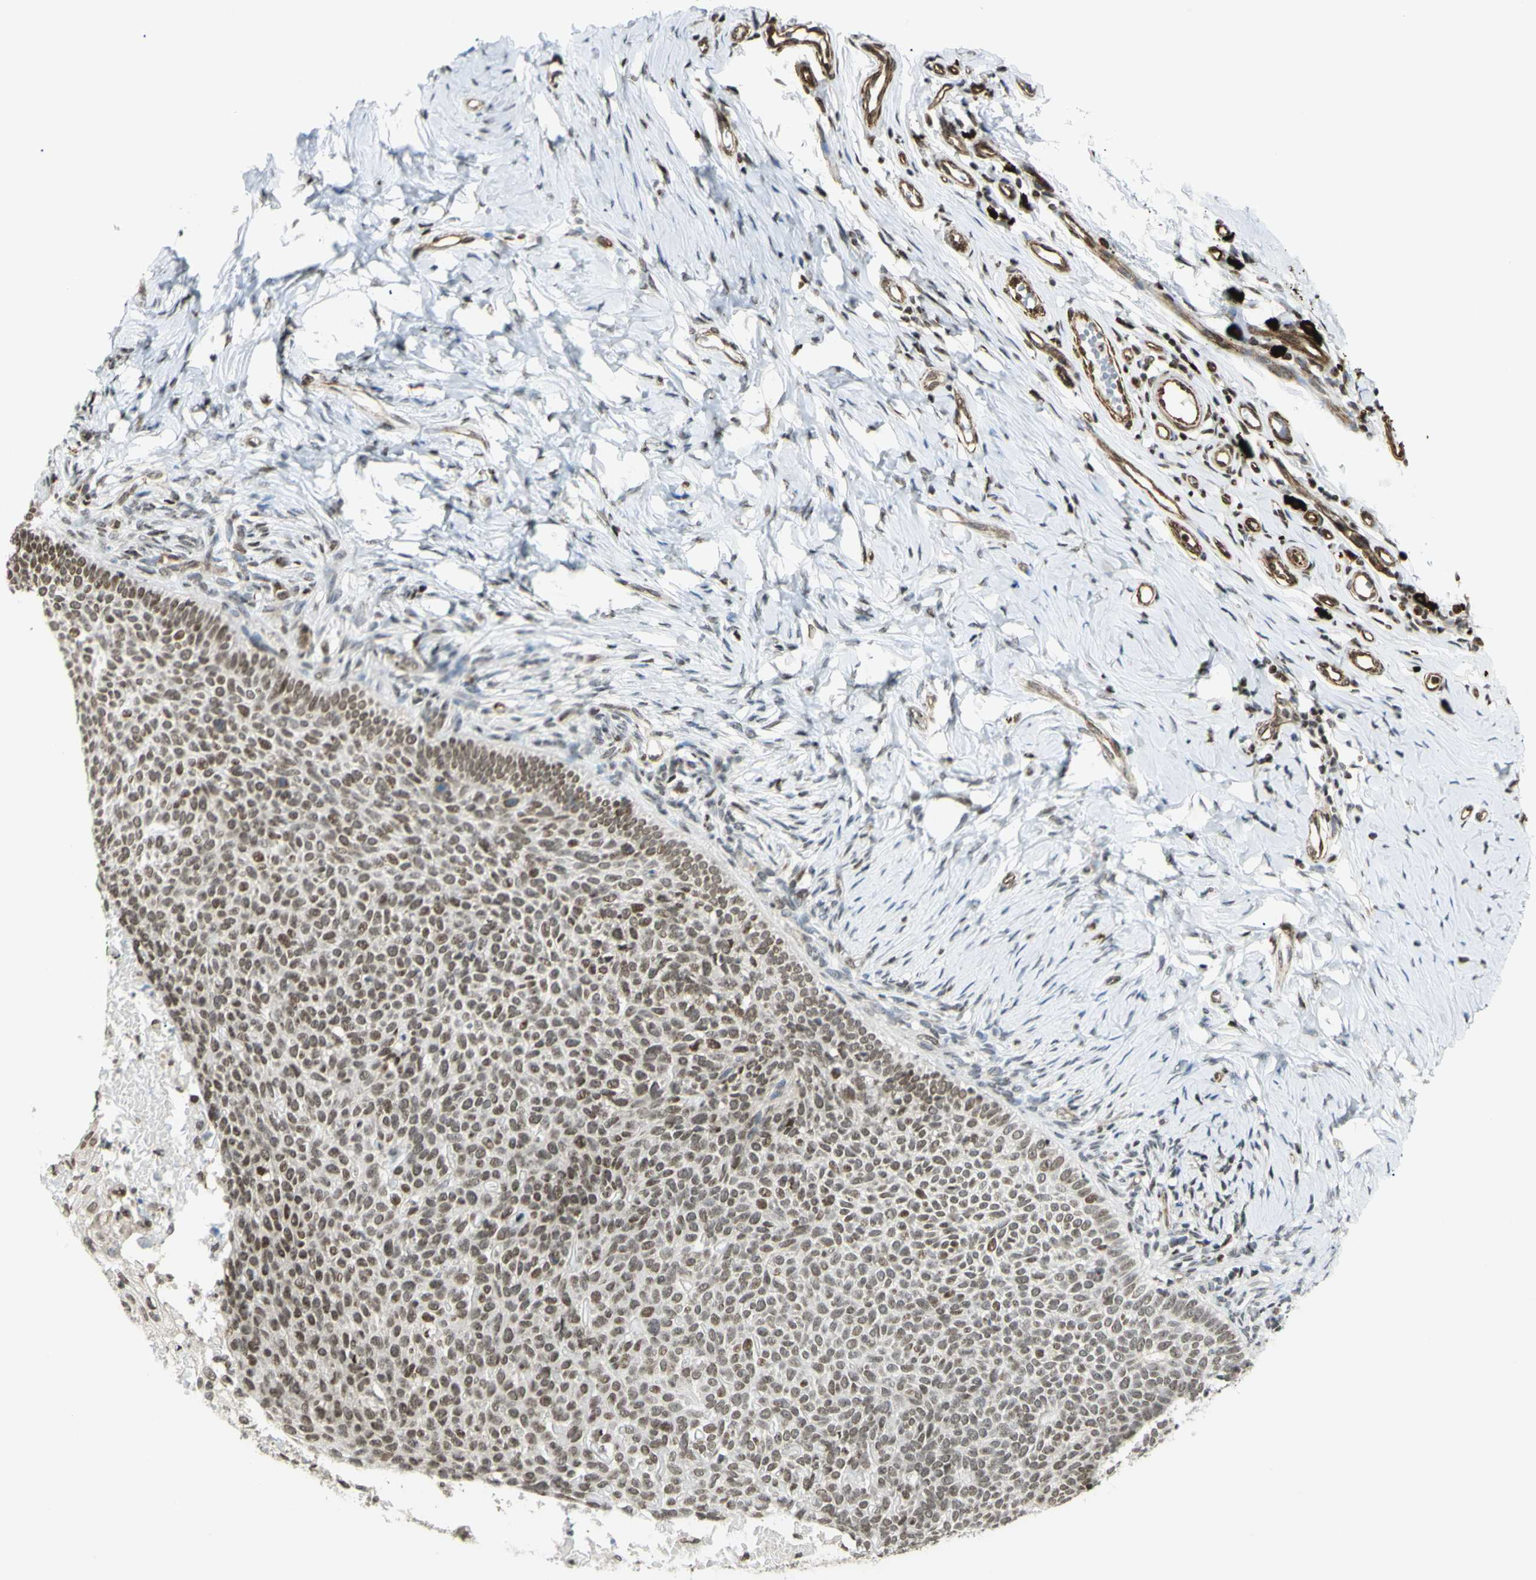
{"staining": {"intensity": "moderate", "quantity": ">75%", "location": "nuclear"}, "tissue": "skin cancer", "cell_type": "Tumor cells", "image_type": "cancer", "snomed": [{"axis": "morphology", "description": "Normal tissue, NOS"}, {"axis": "morphology", "description": "Basal cell carcinoma"}, {"axis": "topography", "description": "Skin"}], "caption": "Immunohistochemical staining of human skin cancer shows medium levels of moderate nuclear protein positivity in about >75% of tumor cells. (DAB = brown stain, brightfield microscopy at high magnification).", "gene": "ZMYM6", "patient": {"sex": "male", "age": 87}}